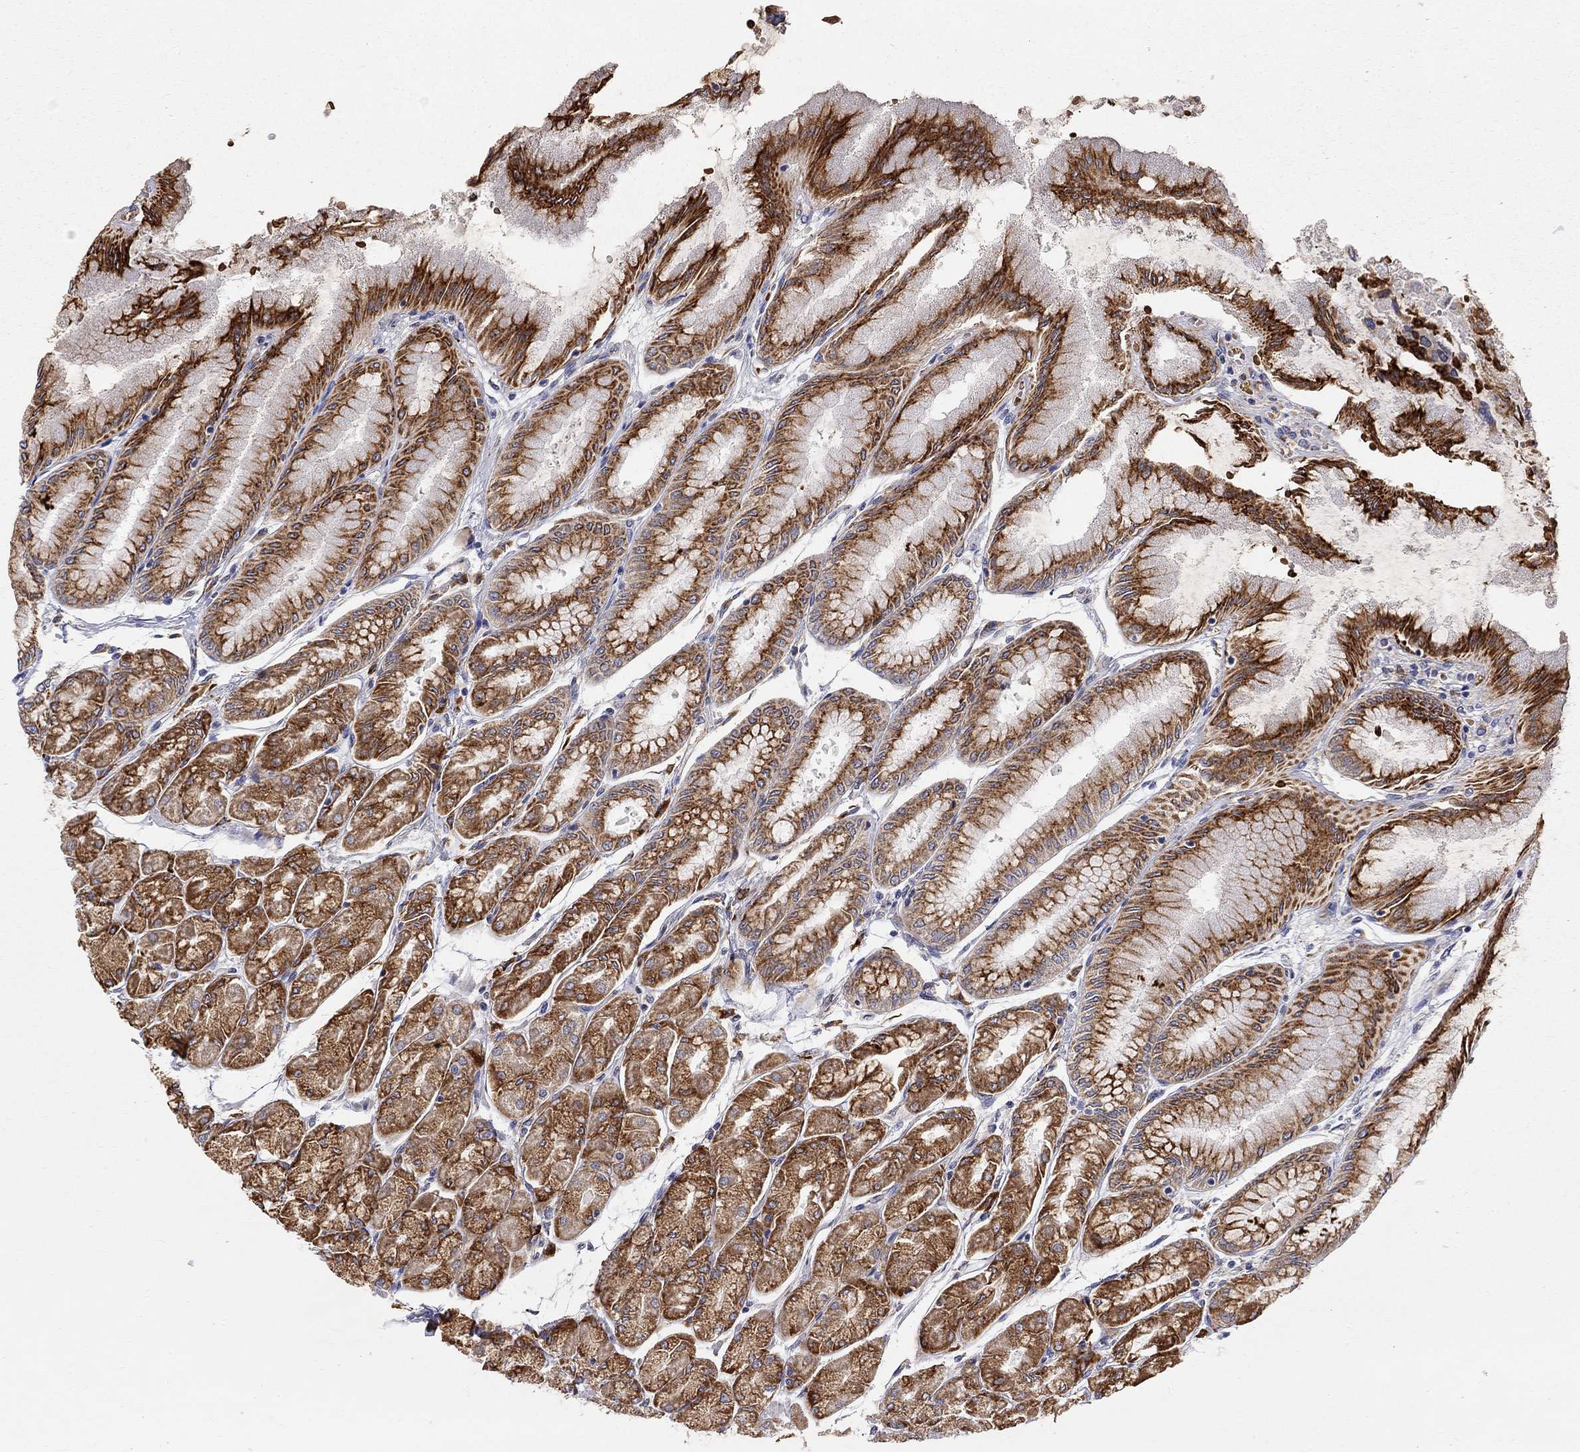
{"staining": {"intensity": "strong", "quantity": "25%-75%", "location": "cytoplasmic/membranous"}, "tissue": "stomach", "cell_type": "Glandular cells", "image_type": "normal", "snomed": [{"axis": "morphology", "description": "Normal tissue, NOS"}, {"axis": "topography", "description": "Stomach, upper"}], "caption": "A high-resolution histopathology image shows immunohistochemistry staining of normal stomach, which displays strong cytoplasmic/membranous staining in approximately 25%-75% of glandular cells. Immunohistochemistry stains the protein in brown and the nuclei are stained blue.", "gene": "CASTOR1", "patient": {"sex": "male", "age": 60}}